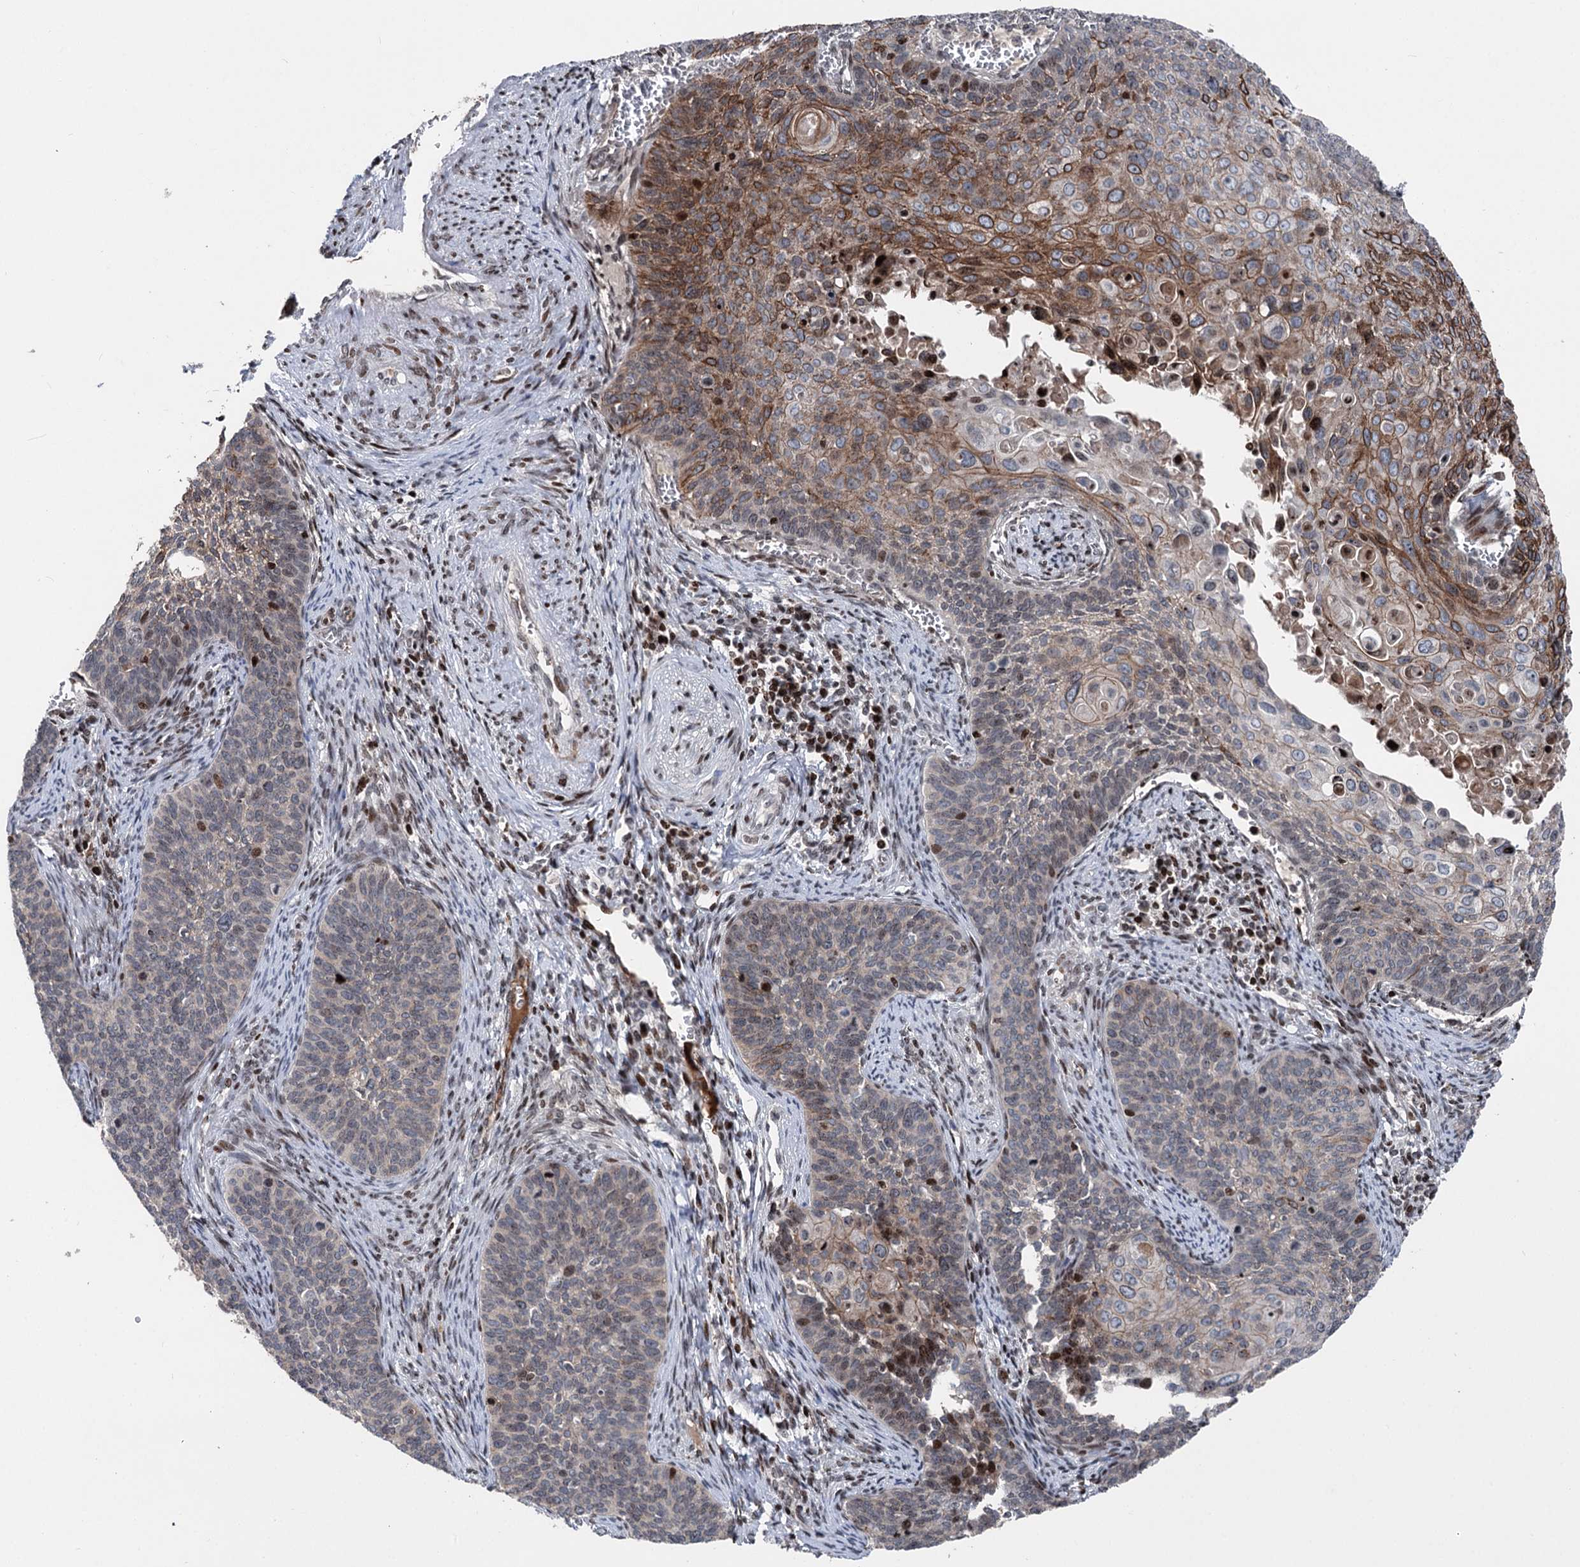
{"staining": {"intensity": "moderate", "quantity": "25%-75%", "location": "cytoplasmic/membranous"}, "tissue": "cervical cancer", "cell_type": "Tumor cells", "image_type": "cancer", "snomed": [{"axis": "morphology", "description": "Squamous cell carcinoma, NOS"}, {"axis": "topography", "description": "Cervix"}], "caption": "Protein staining by immunohistochemistry reveals moderate cytoplasmic/membranous staining in approximately 25%-75% of tumor cells in cervical cancer (squamous cell carcinoma).", "gene": "ITFG2", "patient": {"sex": "female", "age": 33}}